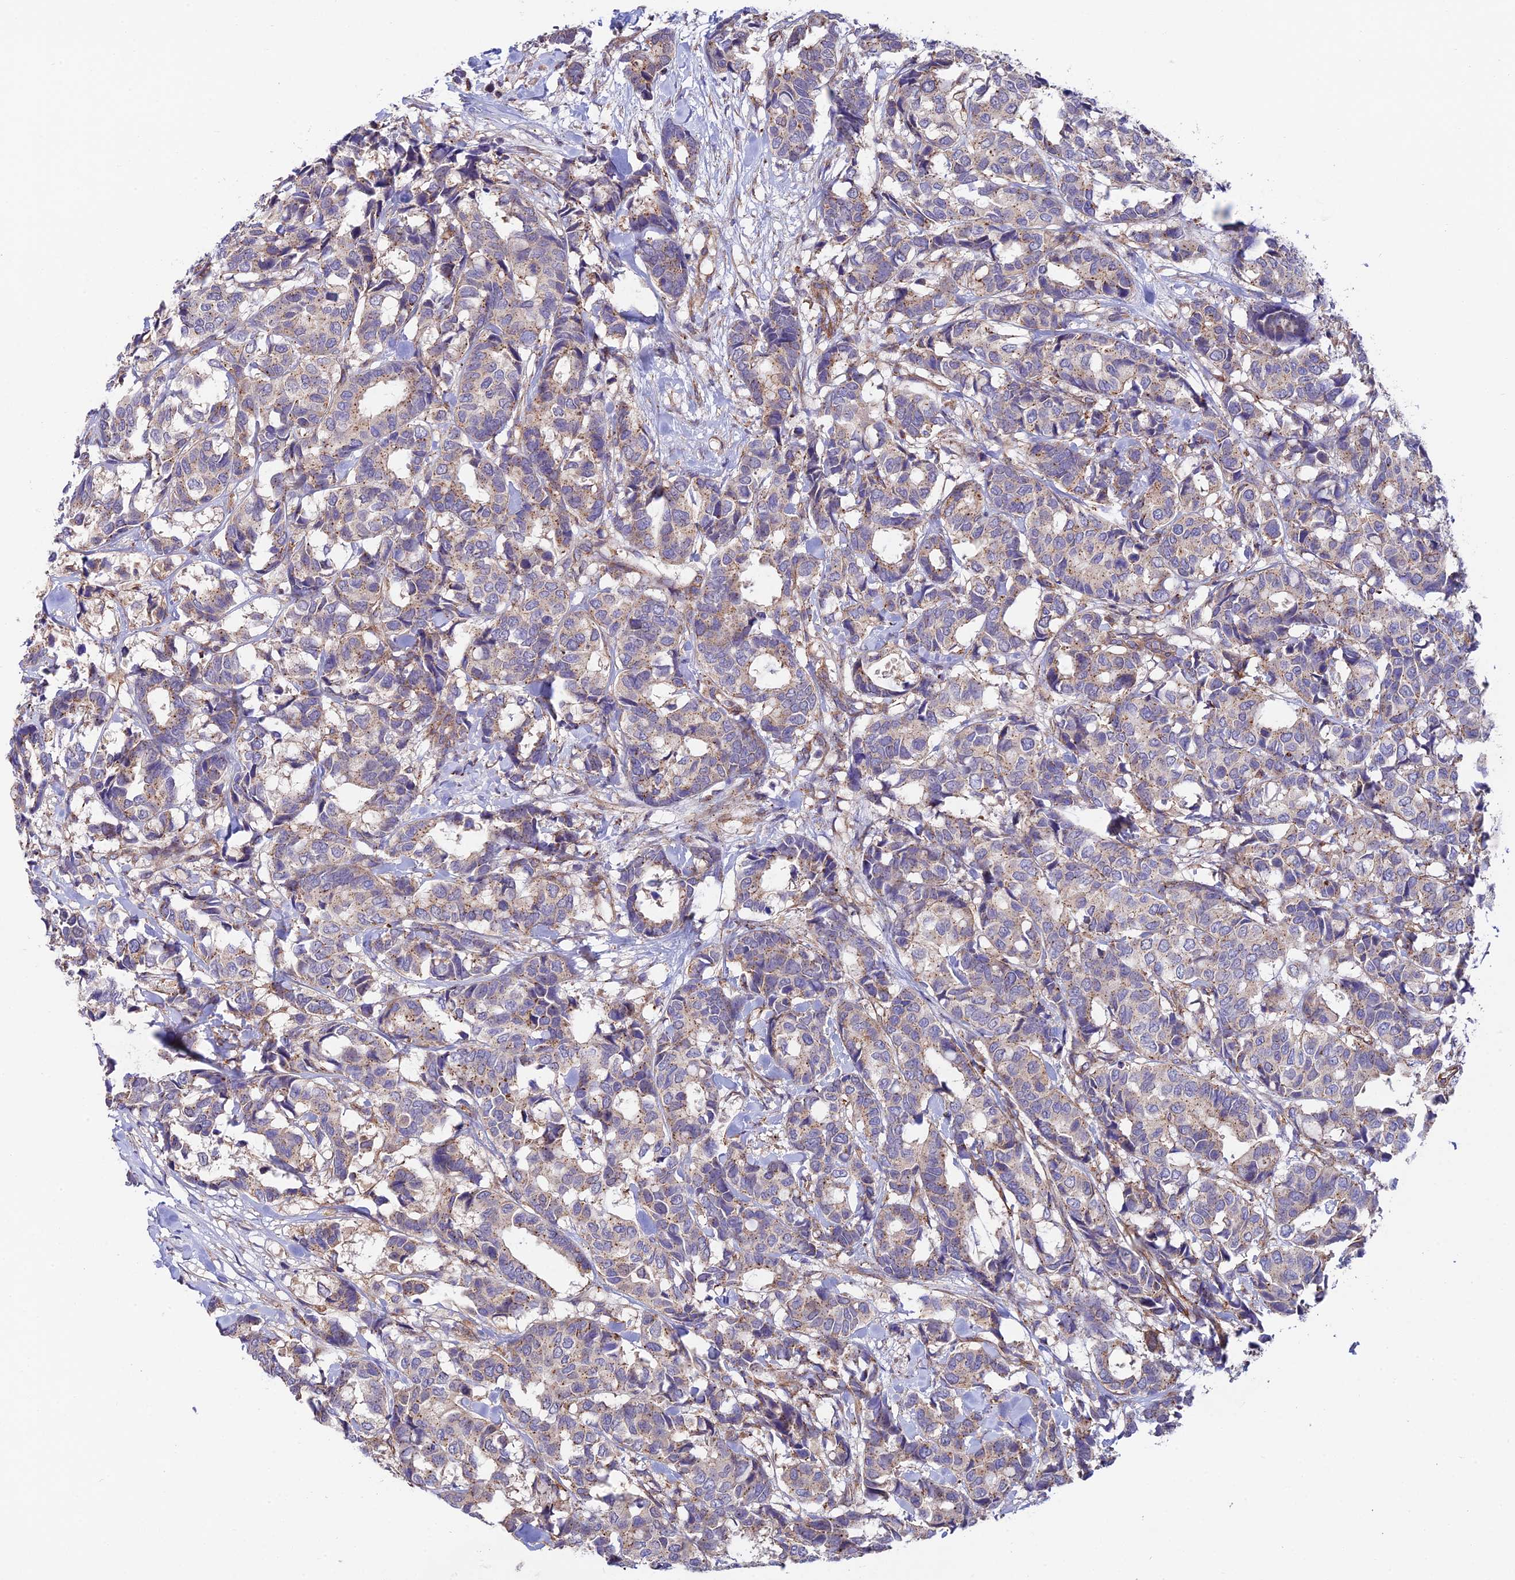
{"staining": {"intensity": "weak", "quantity": "25%-75%", "location": "cytoplasmic/membranous"}, "tissue": "breast cancer", "cell_type": "Tumor cells", "image_type": "cancer", "snomed": [{"axis": "morphology", "description": "Normal tissue, NOS"}, {"axis": "morphology", "description": "Duct carcinoma"}, {"axis": "topography", "description": "Breast"}], "caption": "Immunohistochemical staining of human breast invasive ductal carcinoma demonstrates low levels of weak cytoplasmic/membranous positivity in approximately 25%-75% of tumor cells.", "gene": "QRFP", "patient": {"sex": "female", "age": 87}}